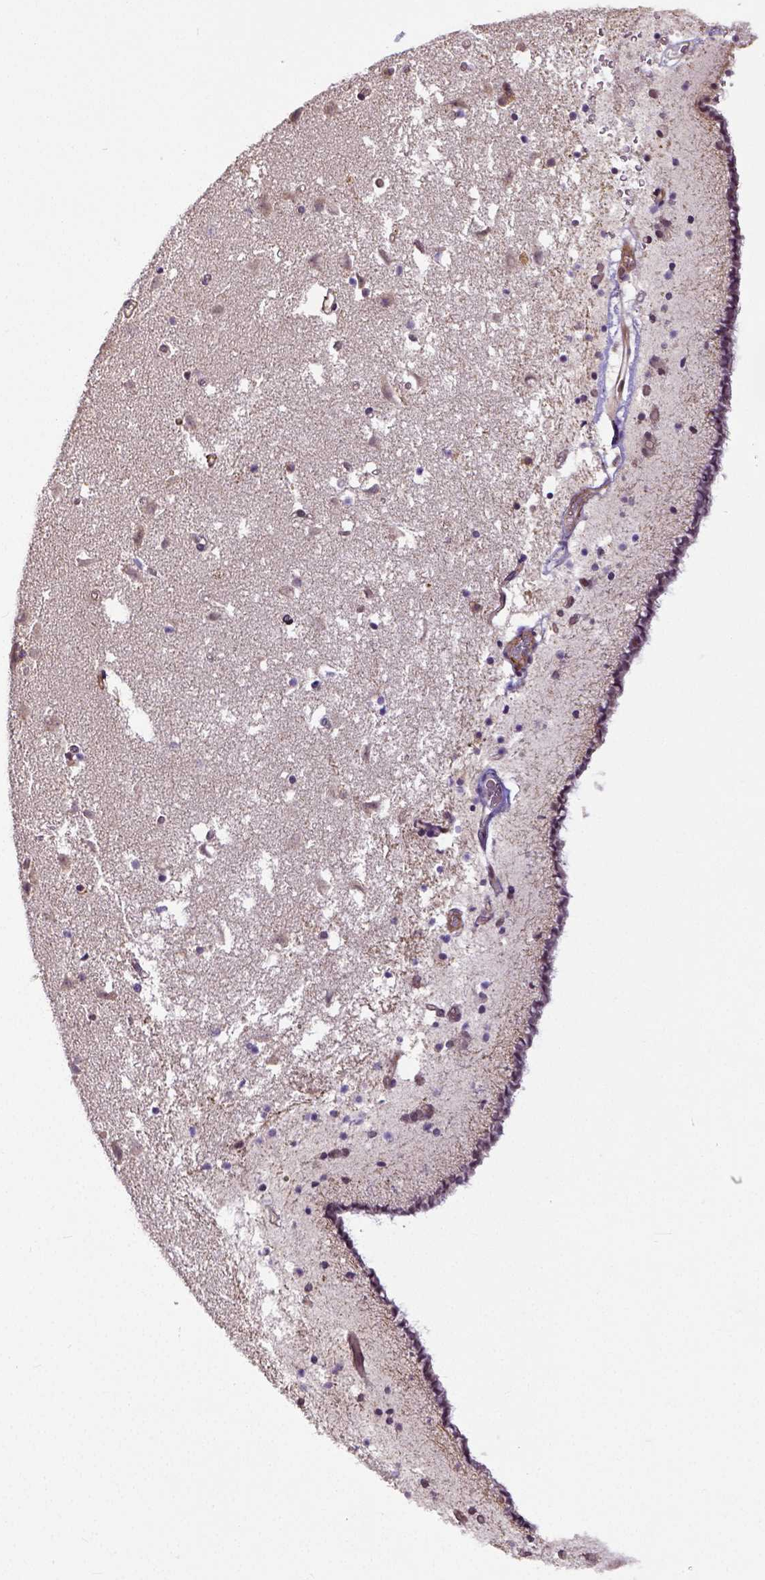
{"staining": {"intensity": "moderate", "quantity": "25%-75%", "location": "nuclear"}, "tissue": "caudate", "cell_type": "Glial cells", "image_type": "normal", "snomed": [{"axis": "morphology", "description": "Normal tissue, NOS"}, {"axis": "topography", "description": "Lateral ventricle wall"}], "caption": "An immunohistochemistry photomicrograph of unremarkable tissue is shown. Protein staining in brown shows moderate nuclear positivity in caudate within glial cells. (DAB (3,3'-diaminobenzidine) IHC with brightfield microscopy, high magnification).", "gene": "DICER1", "patient": {"sex": "female", "age": 42}}